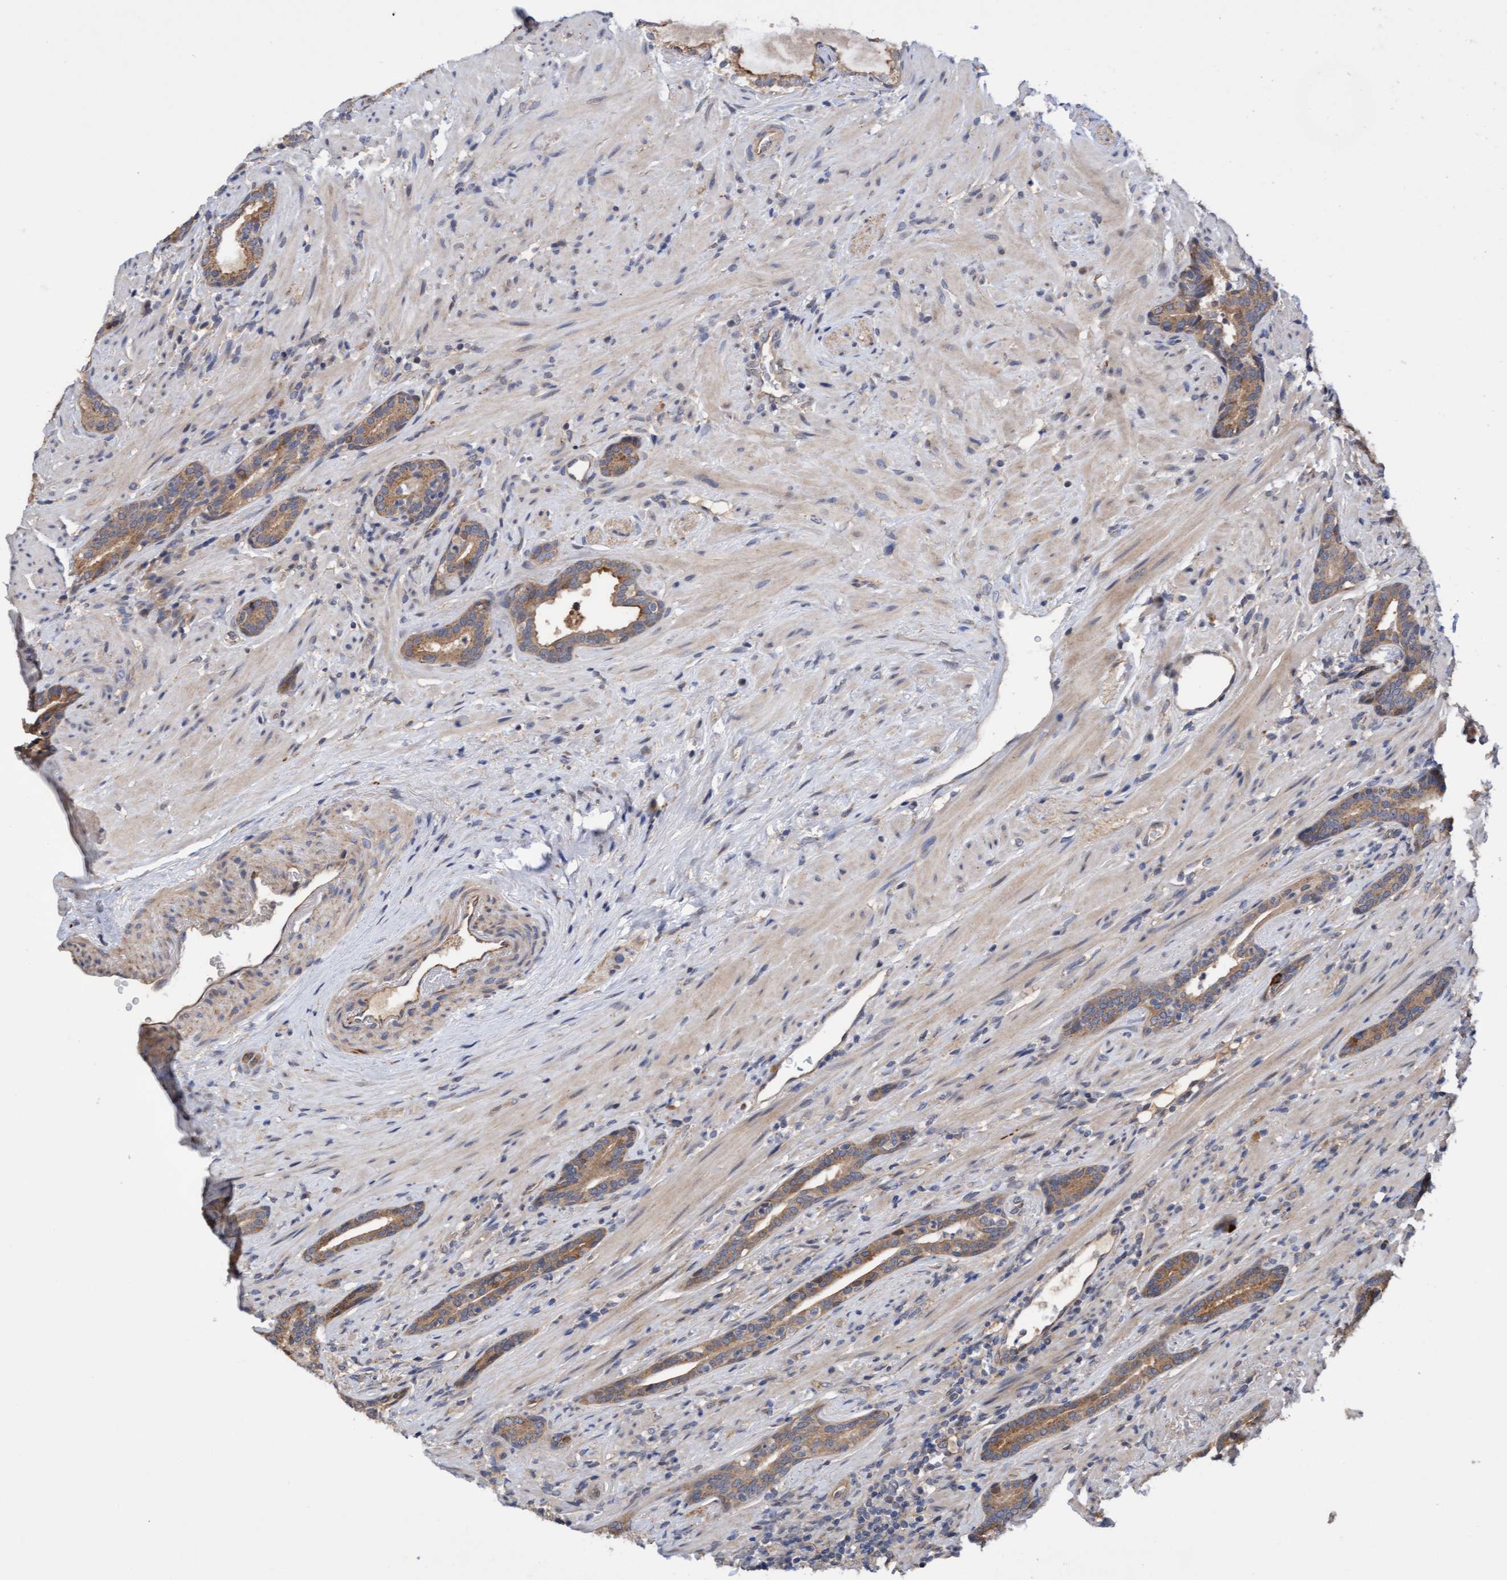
{"staining": {"intensity": "moderate", "quantity": ">75%", "location": "cytoplasmic/membranous"}, "tissue": "prostate cancer", "cell_type": "Tumor cells", "image_type": "cancer", "snomed": [{"axis": "morphology", "description": "Adenocarcinoma, High grade"}, {"axis": "topography", "description": "Prostate"}], "caption": "This image demonstrates immunohistochemistry staining of prostate adenocarcinoma (high-grade), with medium moderate cytoplasmic/membranous staining in approximately >75% of tumor cells.", "gene": "ITFG1", "patient": {"sex": "male", "age": 71}}